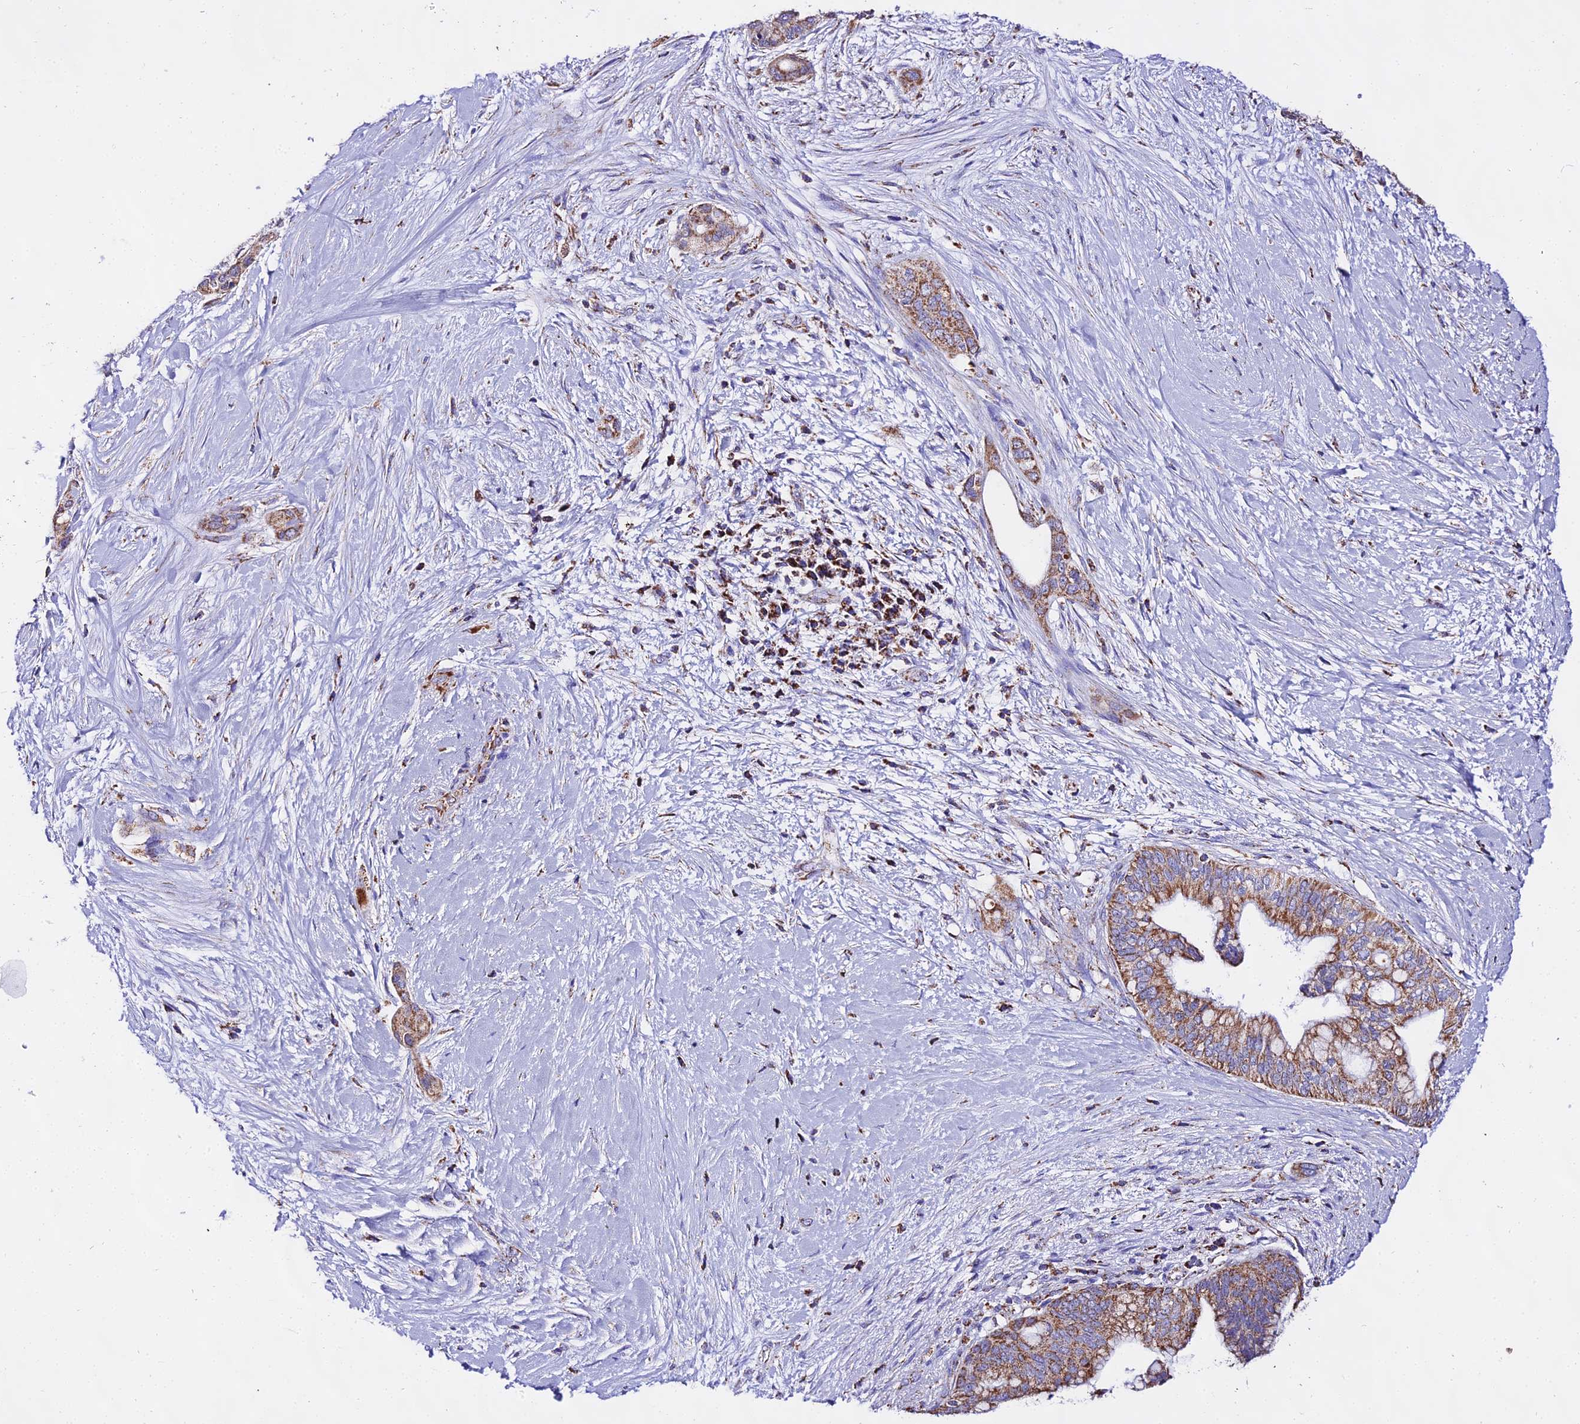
{"staining": {"intensity": "moderate", "quantity": ">75%", "location": "cytoplasmic/membranous"}, "tissue": "pancreatic cancer", "cell_type": "Tumor cells", "image_type": "cancer", "snomed": [{"axis": "morphology", "description": "Adenocarcinoma, NOS"}, {"axis": "topography", "description": "Pancreas"}], "caption": "This is a micrograph of immunohistochemistry staining of pancreatic cancer (adenocarcinoma), which shows moderate expression in the cytoplasmic/membranous of tumor cells.", "gene": "ATP5PD", "patient": {"sex": "male", "age": 46}}